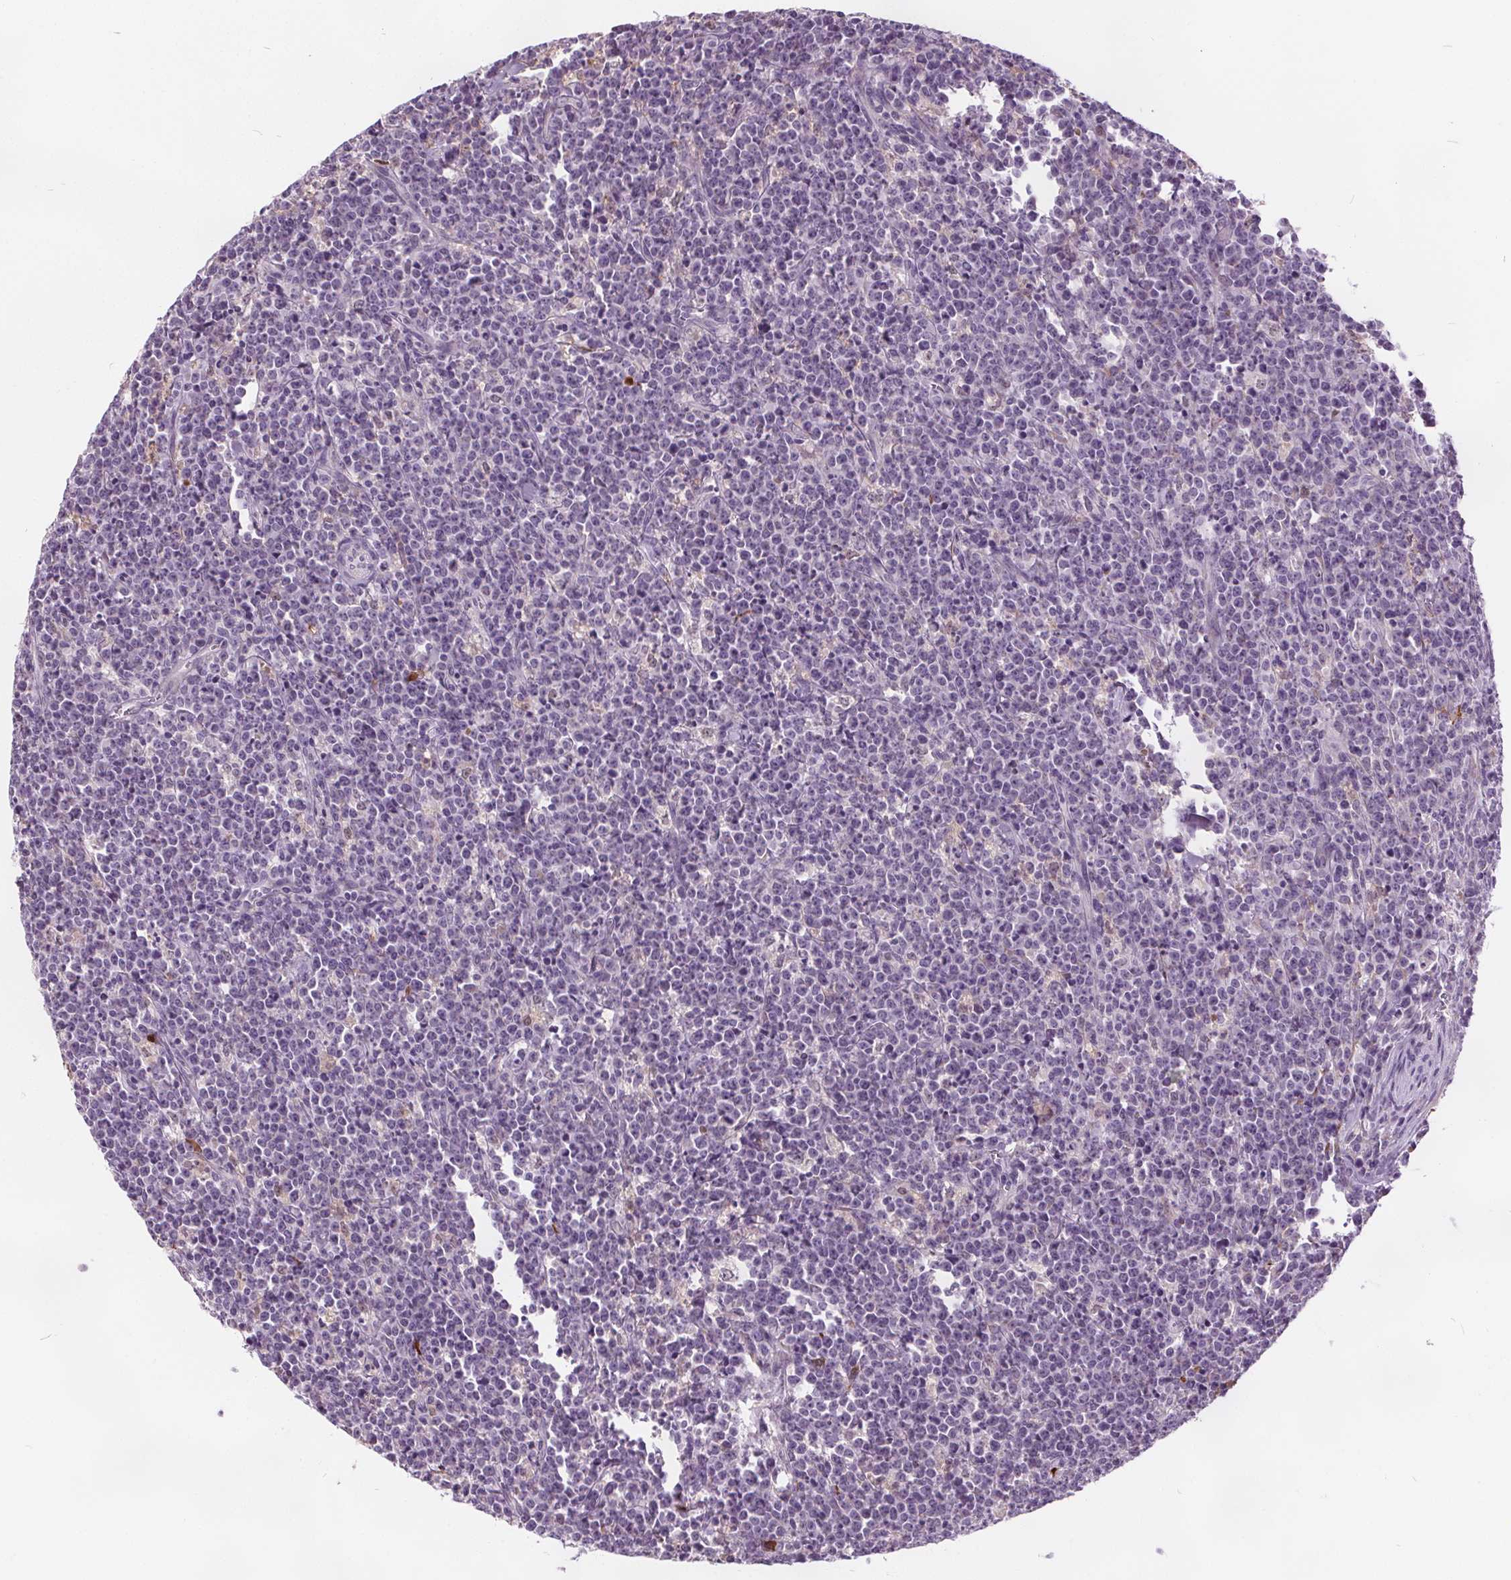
{"staining": {"intensity": "negative", "quantity": "none", "location": "none"}, "tissue": "lymphoma", "cell_type": "Tumor cells", "image_type": "cancer", "snomed": [{"axis": "morphology", "description": "Malignant lymphoma, non-Hodgkin's type, High grade"}, {"axis": "topography", "description": "Small intestine"}], "caption": "Immunohistochemical staining of lymphoma displays no significant expression in tumor cells.", "gene": "ACOX2", "patient": {"sex": "female", "age": 56}}